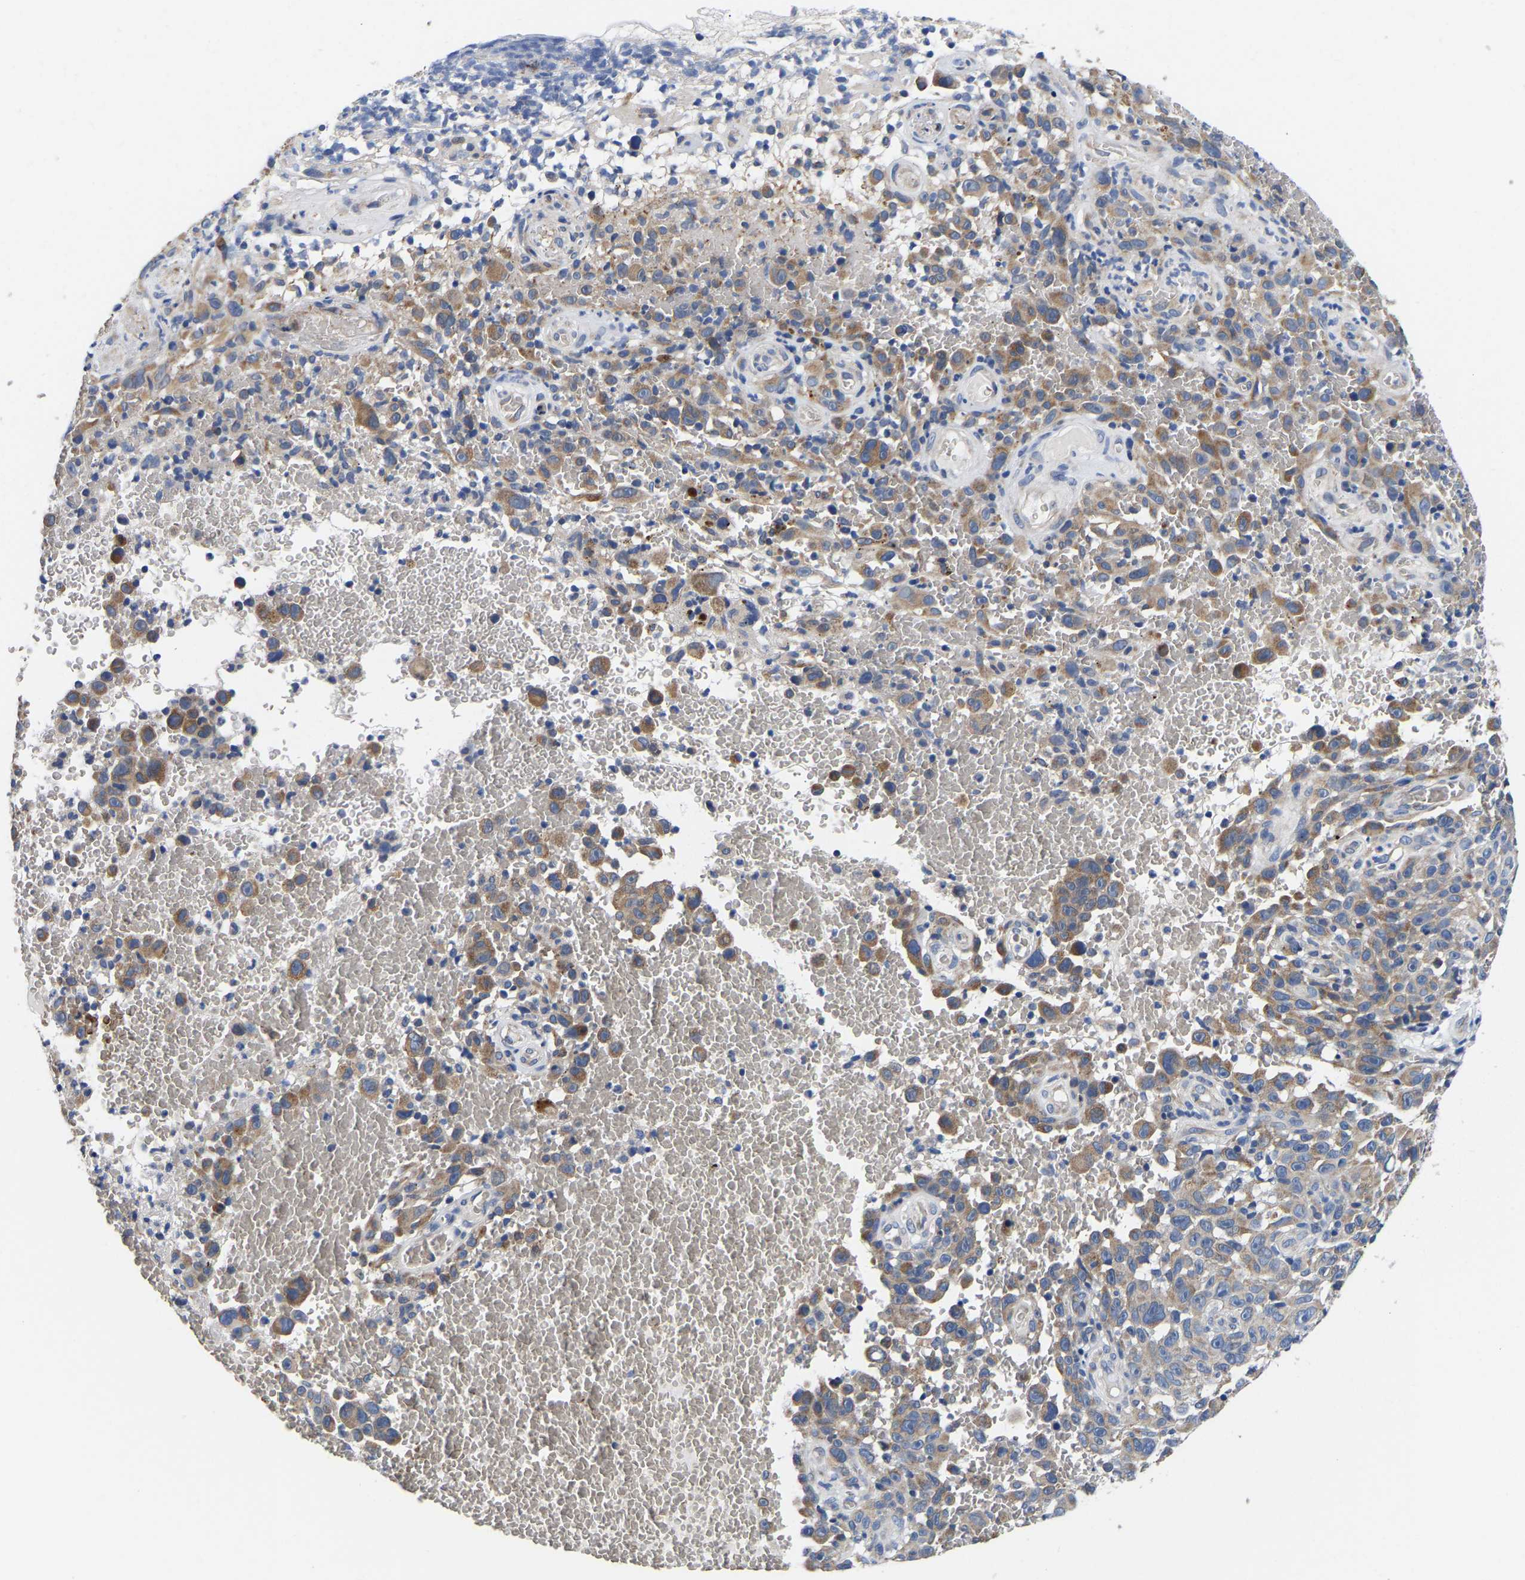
{"staining": {"intensity": "moderate", "quantity": ">75%", "location": "cytoplasmic/membranous"}, "tissue": "melanoma", "cell_type": "Tumor cells", "image_type": "cancer", "snomed": [{"axis": "morphology", "description": "Malignant melanoma, NOS"}, {"axis": "topography", "description": "Skin"}], "caption": "About >75% of tumor cells in human malignant melanoma show moderate cytoplasmic/membranous protein positivity as visualized by brown immunohistochemical staining.", "gene": "RINT1", "patient": {"sex": "female", "age": 82}}